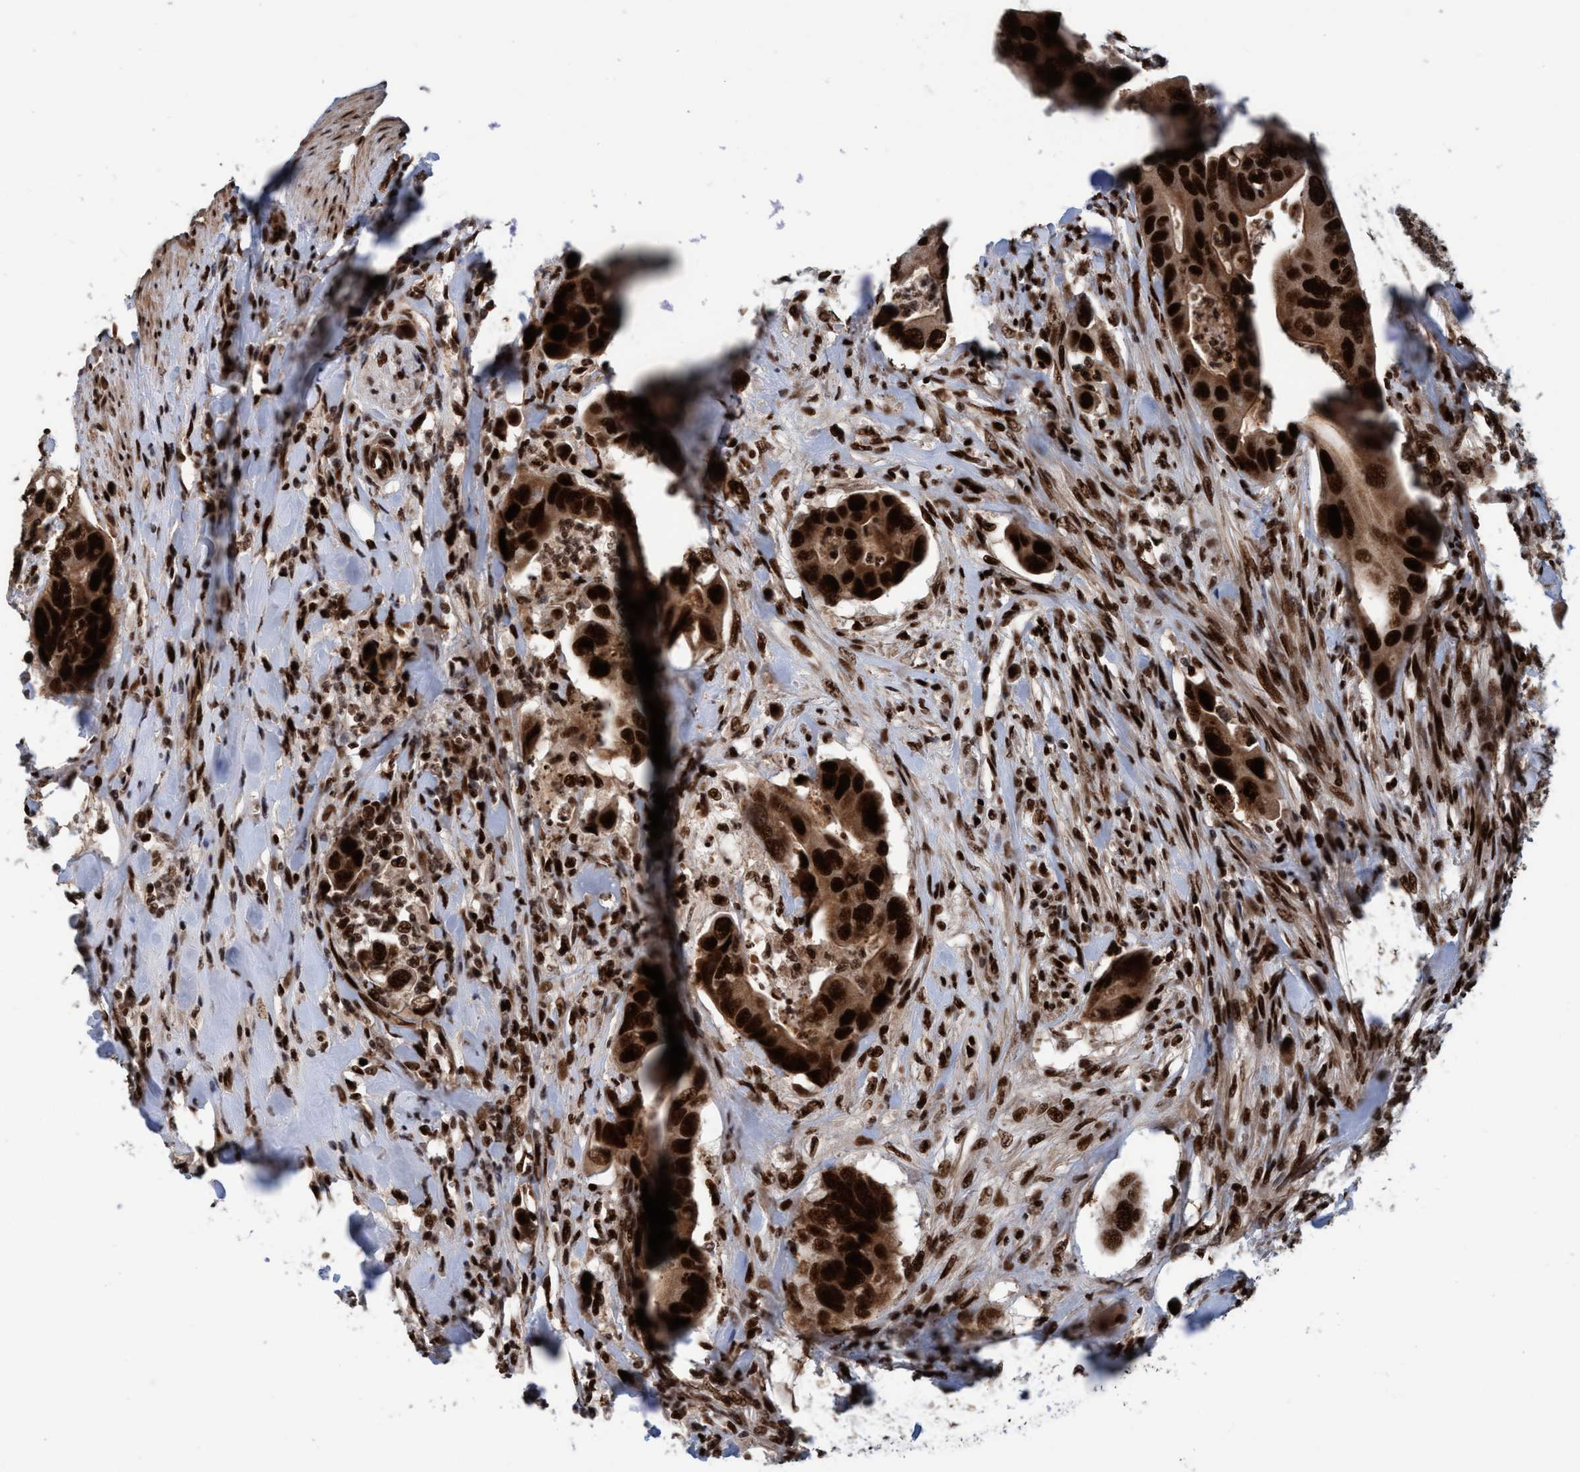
{"staining": {"intensity": "strong", "quantity": ">75%", "location": "cytoplasmic/membranous,nuclear"}, "tissue": "colorectal cancer", "cell_type": "Tumor cells", "image_type": "cancer", "snomed": [{"axis": "morphology", "description": "Adenocarcinoma, NOS"}, {"axis": "topography", "description": "Rectum"}], "caption": "The micrograph exhibits a brown stain indicating the presence of a protein in the cytoplasmic/membranous and nuclear of tumor cells in adenocarcinoma (colorectal). Nuclei are stained in blue.", "gene": "TOPBP1", "patient": {"sex": "female", "age": 57}}